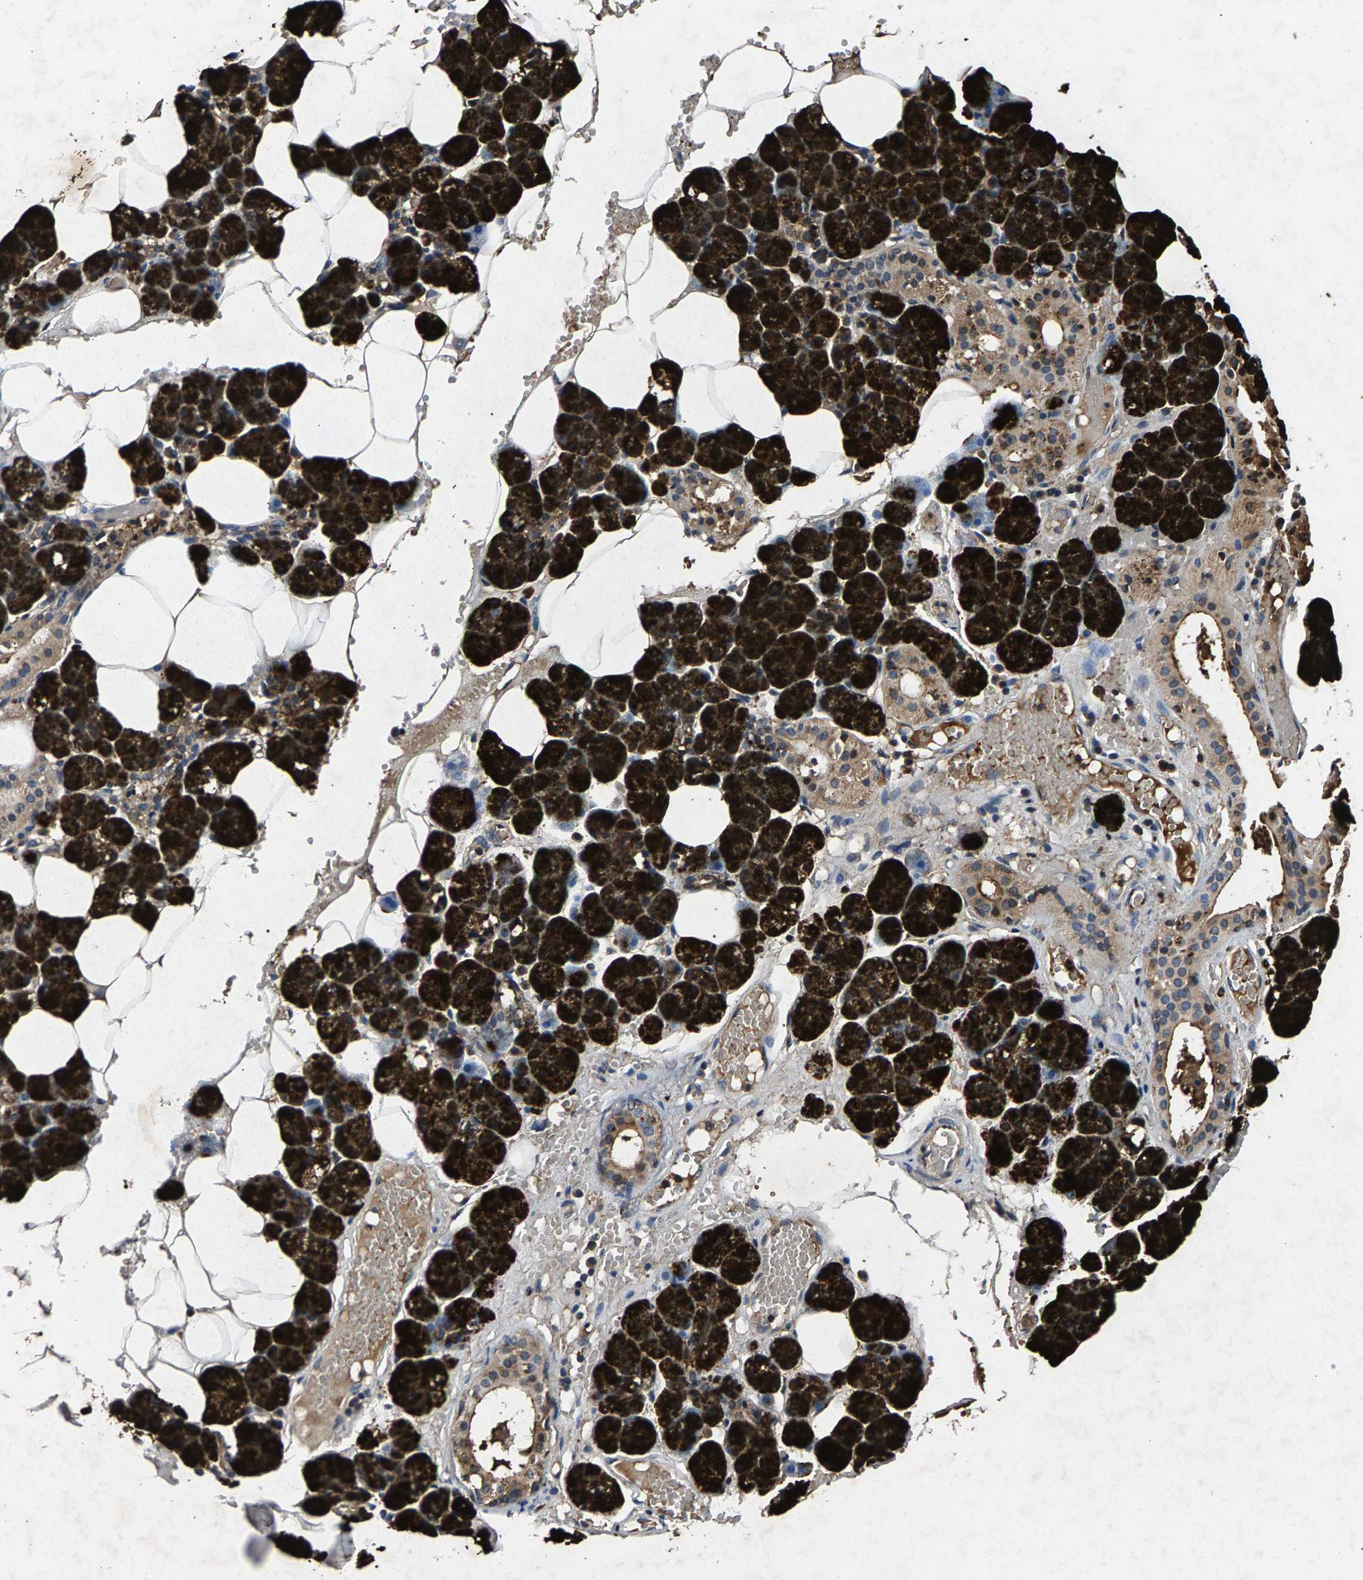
{"staining": {"intensity": "strong", "quantity": ">75%", "location": "cytoplasmic/membranous"}, "tissue": "salivary gland", "cell_type": "Glandular cells", "image_type": "normal", "snomed": [{"axis": "morphology", "description": "Normal tissue, NOS"}, {"axis": "topography", "description": "Salivary gland"}], "caption": "This micrograph reveals IHC staining of unremarkable human salivary gland, with high strong cytoplasmic/membranous positivity in about >75% of glandular cells.", "gene": "PPP1CC", "patient": {"sex": "male", "age": 62}}